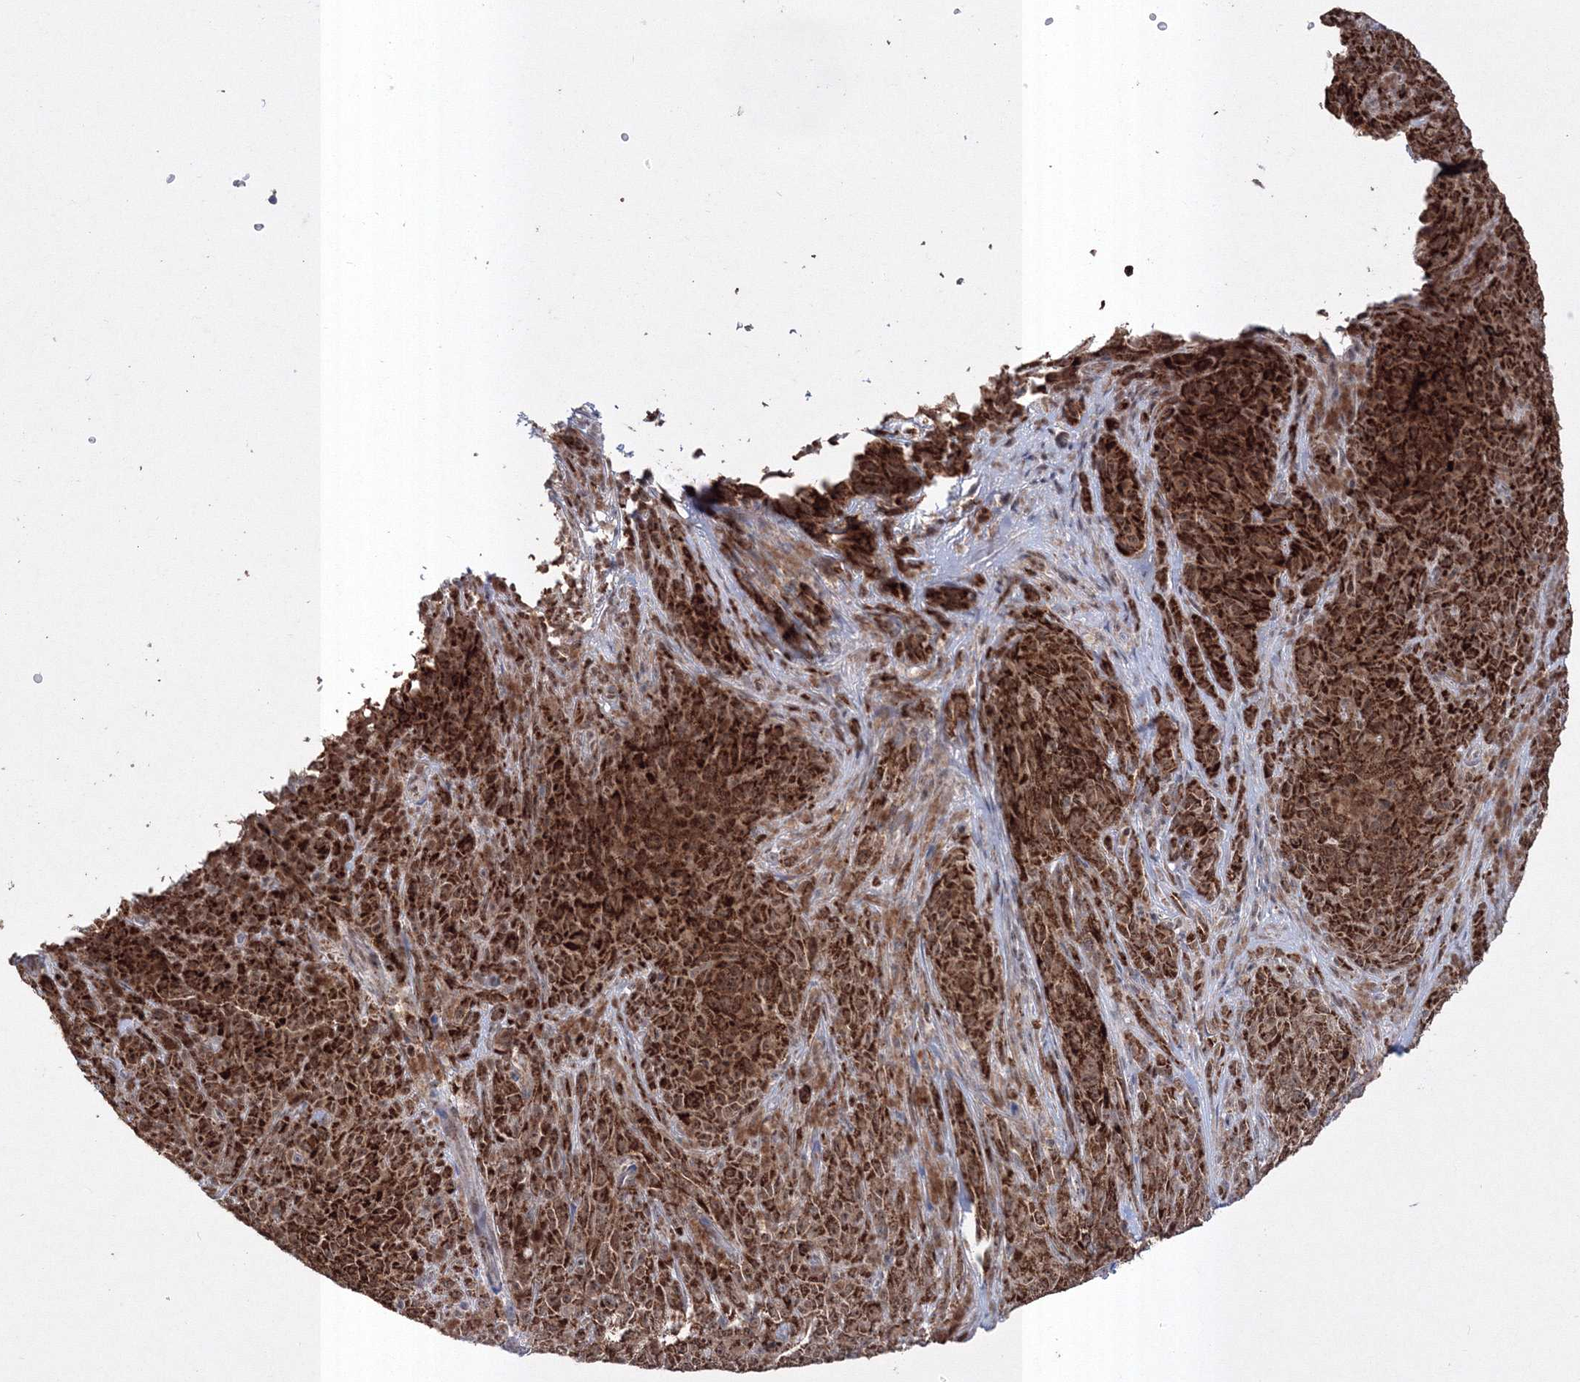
{"staining": {"intensity": "strong", "quantity": ">75%", "location": "cytoplasmic/membranous,nuclear"}, "tissue": "melanoma", "cell_type": "Tumor cells", "image_type": "cancer", "snomed": [{"axis": "morphology", "description": "Malignant melanoma, NOS"}, {"axis": "topography", "description": "Skin"}], "caption": "This photomicrograph shows malignant melanoma stained with immunohistochemistry (IHC) to label a protein in brown. The cytoplasmic/membranous and nuclear of tumor cells show strong positivity for the protein. Nuclei are counter-stained blue.", "gene": "GRSF1", "patient": {"sex": "female", "age": 82}}